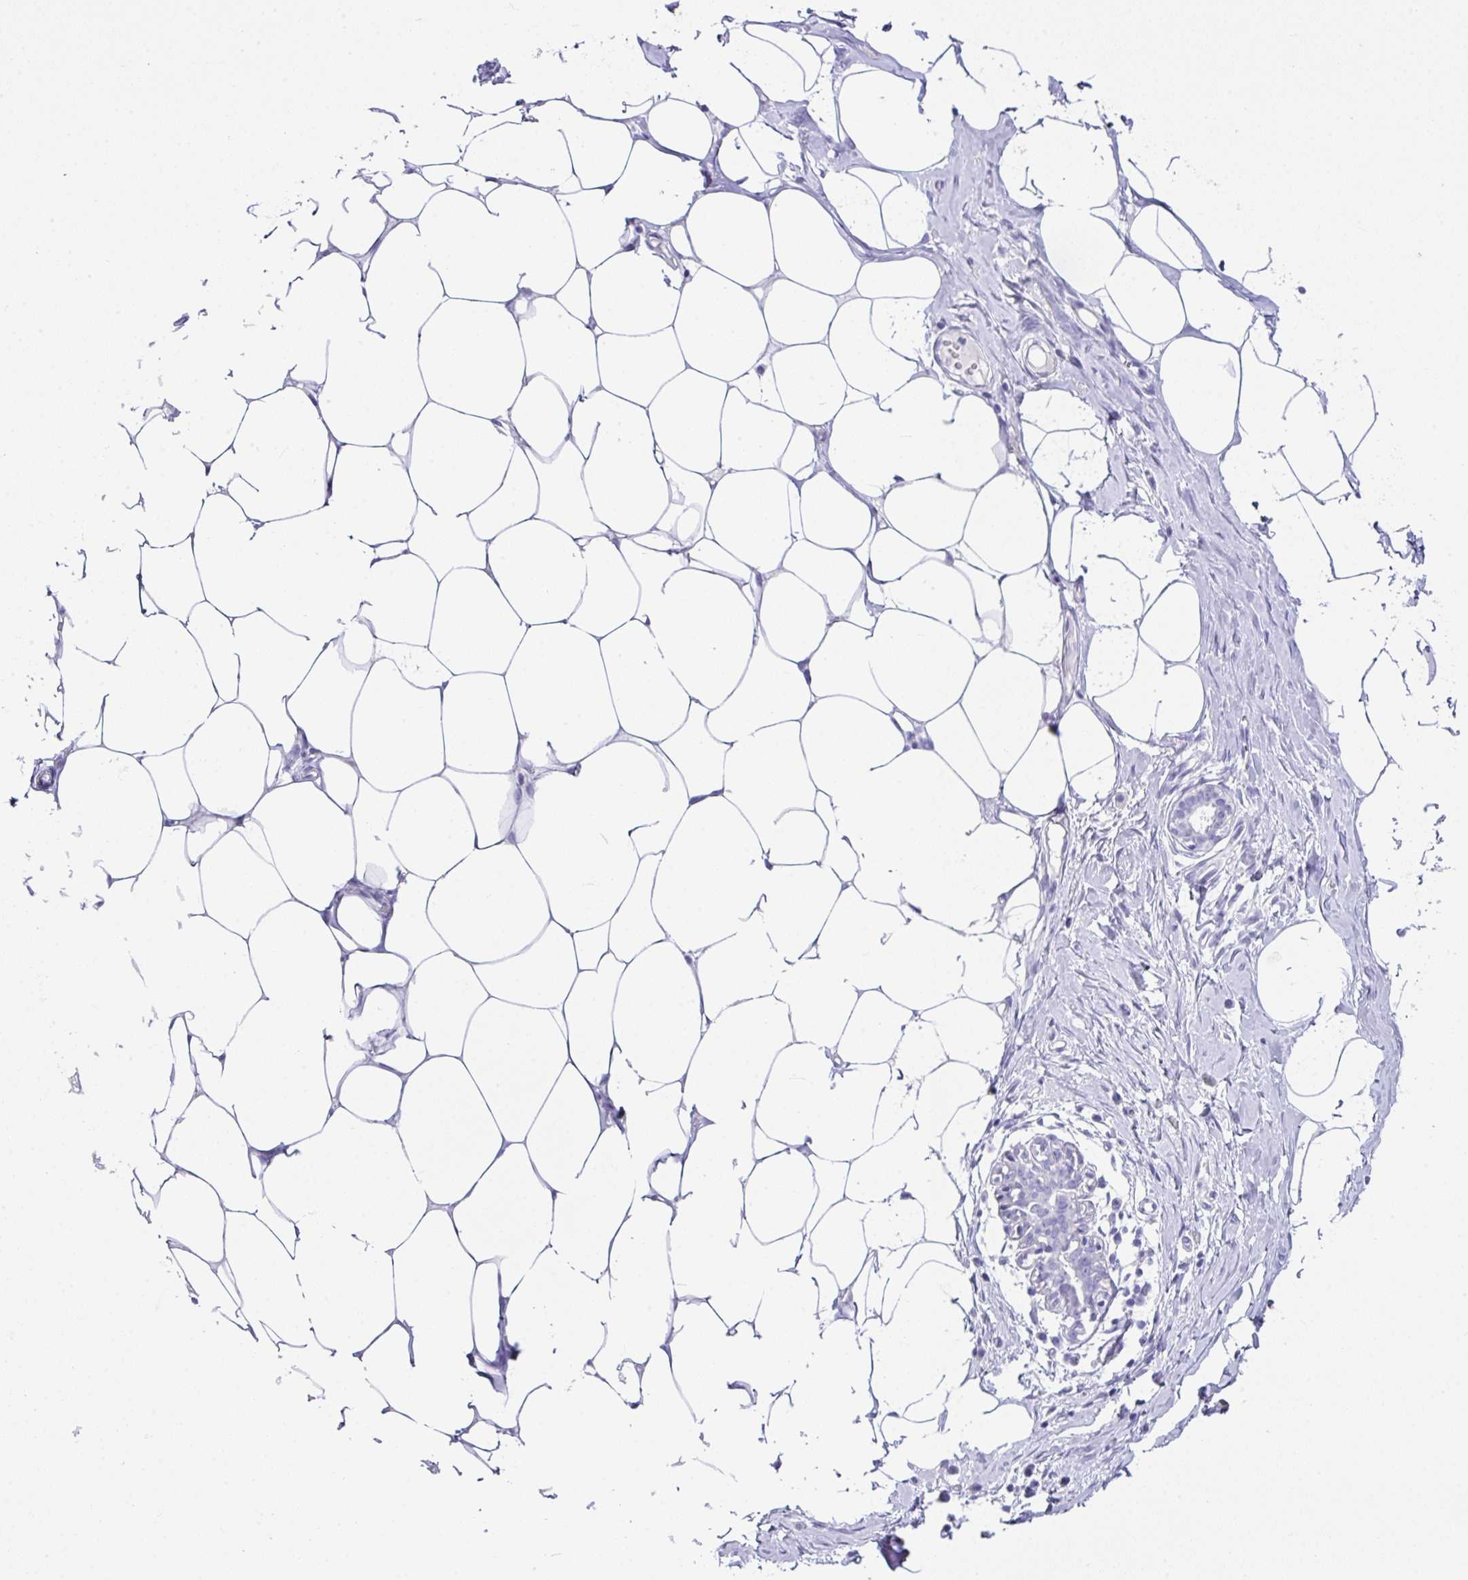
{"staining": {"intensity": "negative", "quantity": "none", "location": "none"}, "tissue": "breast", "cell_type": "Adipocytes", "image_type": "normal", "snomed": [{"axis": "morphology", "description": "Normal tissue, NOS"}, {"axis": "topography", "description": "Breast"}], "caption": "DAB (3,3'-diaminobenzidine) immunohistochemical staining of benign human breast demonstrates no significant staining in adipocytes.", "gene": "LGALS4", "patient": {"sex": "female", "age": 27}}